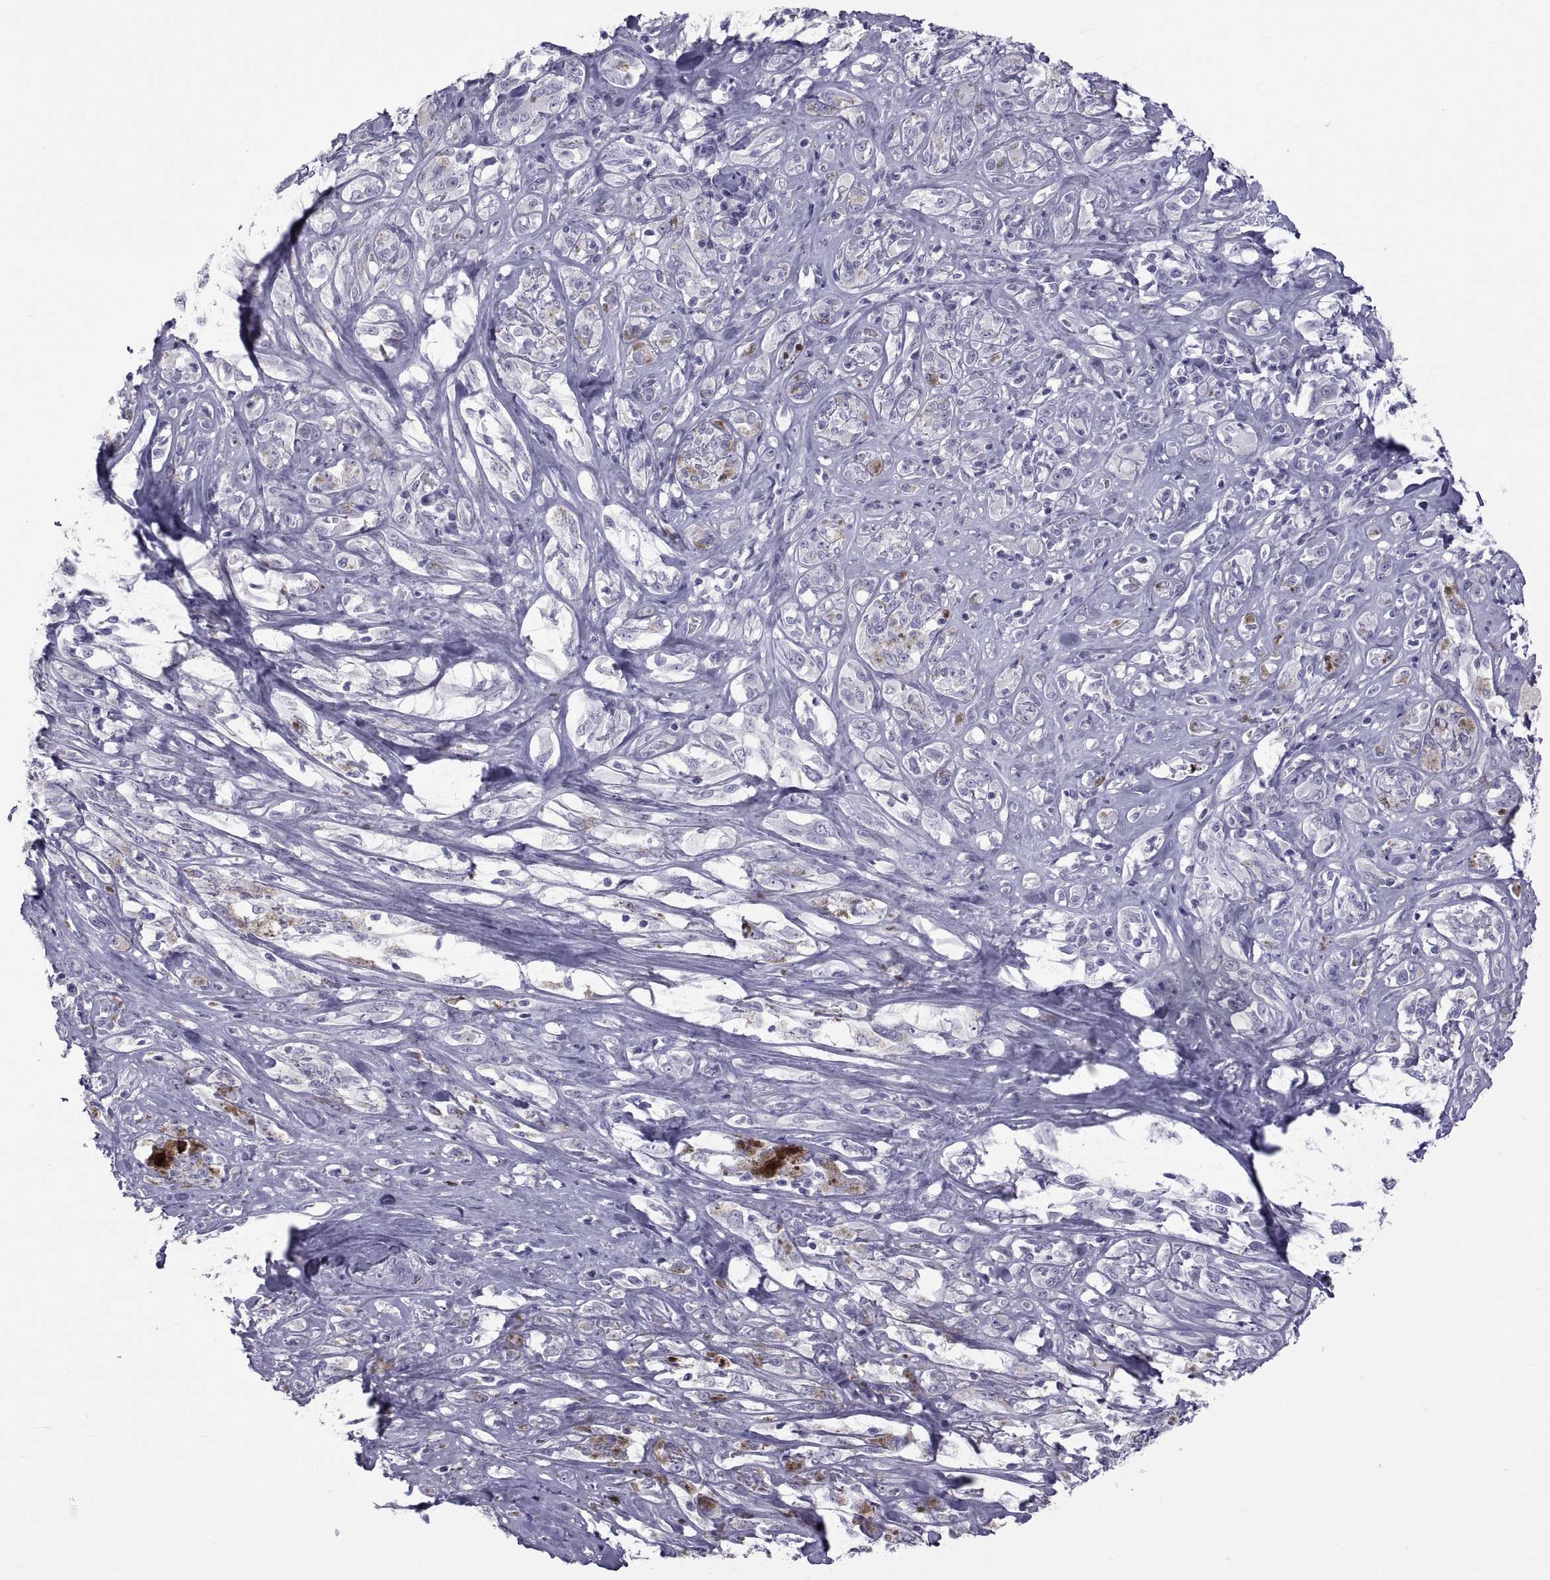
{"staining": {"intensity": "negative", "quantity": "none", "location": "none"}, "tissue": "melanoma", "cell_type": "Tumor cells", "image_type": "cancer", "snomed": [{"axis": "morphology", "description": "Malignant melanoma, NOS"}, {"axis": "topography", "description": "Skin"}], "caption": "This is an immunohistochemistry micrograph of malignant melanoma. There is no expression in tumor cells.", "gene": "MAGEB1", "patient": {"sex": "female", "age": 91}}